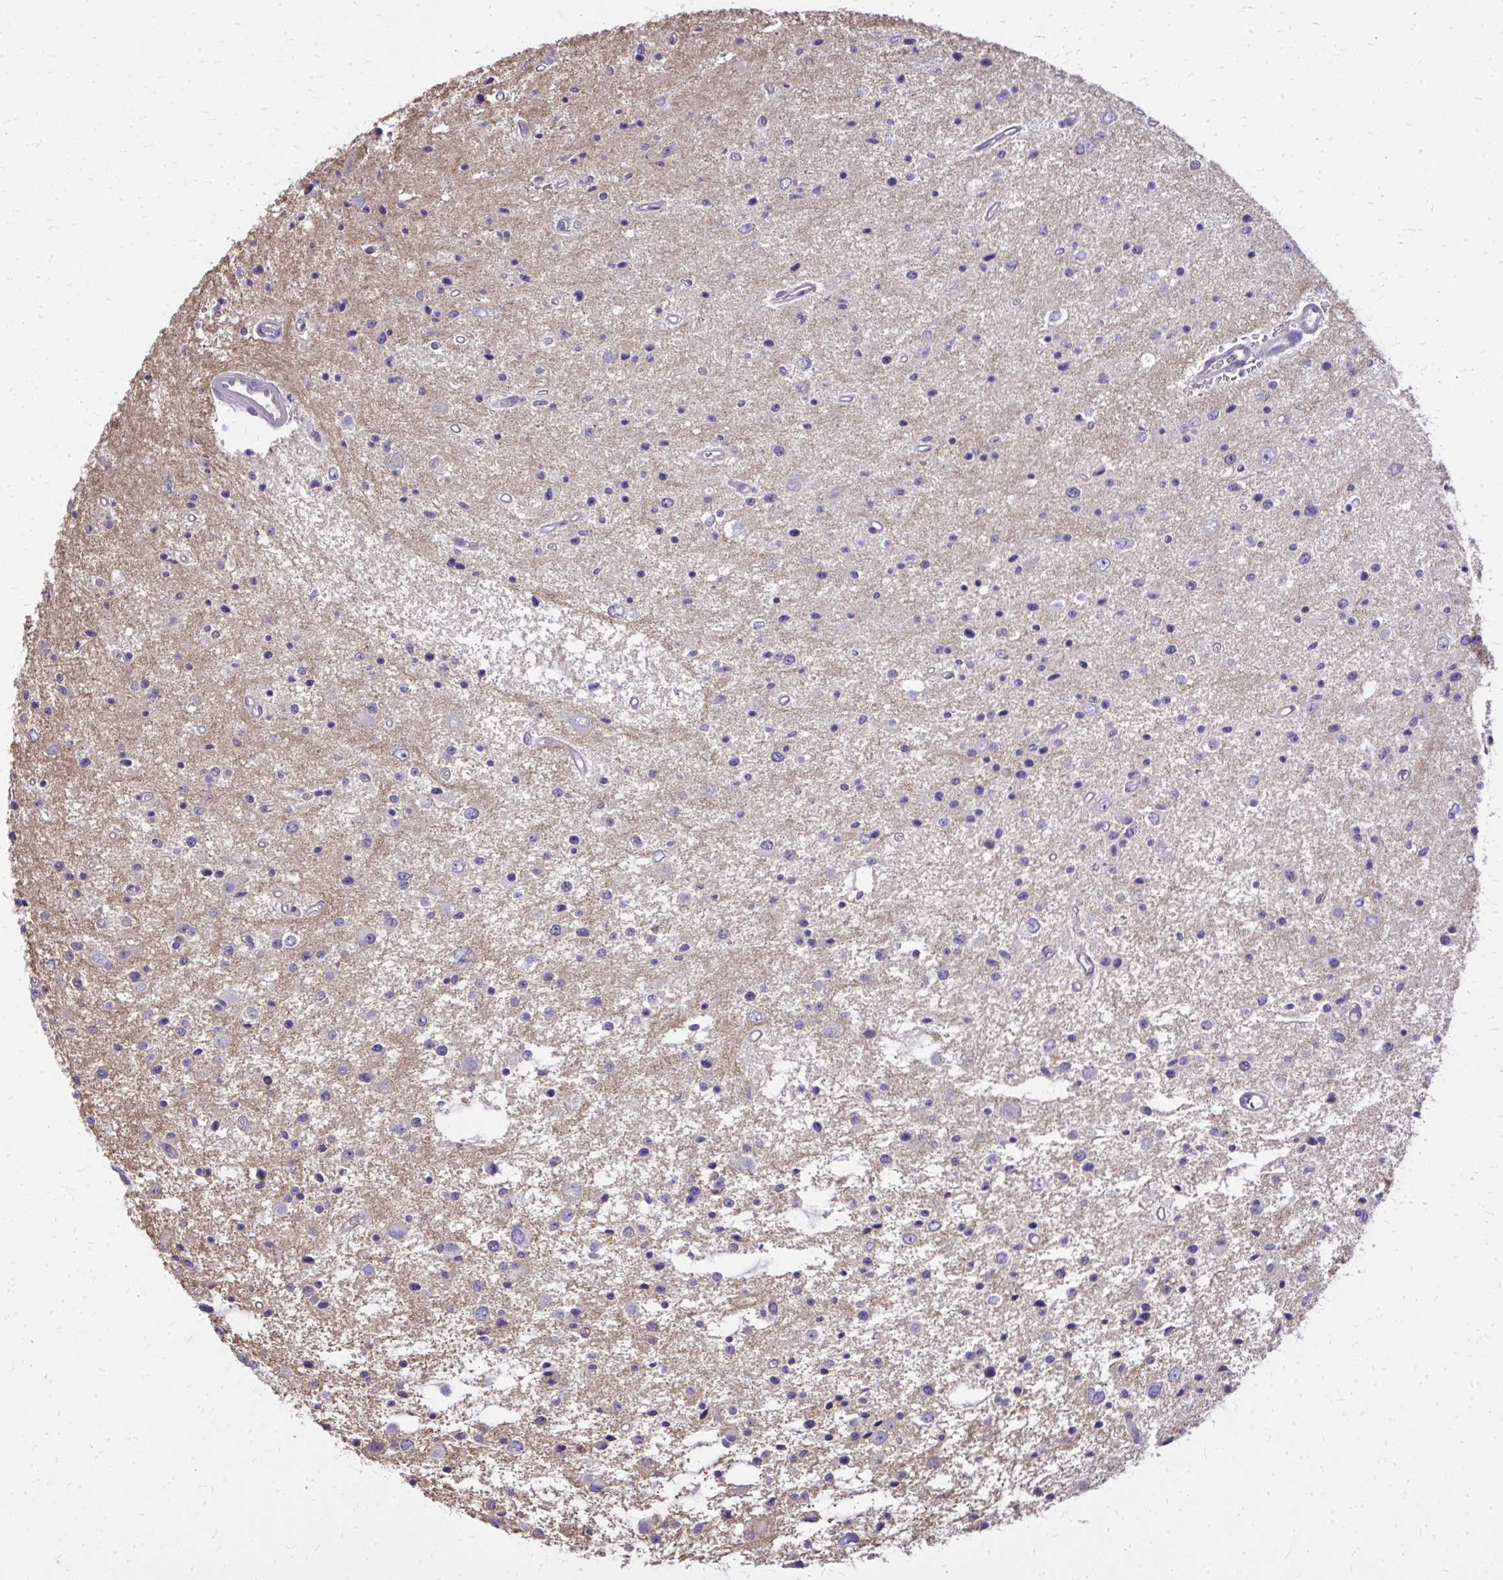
{"staining": {"intensity": "negative", "quantity": "none", "location": "none"}, "tissue": "glioma", "cell_type": "Tumor cells", "image_type": "cancer", "snomed": [{"axis": "morphology", "description": "Glioma, malignant, Low grade"}, {"axis": "topography", "description": "Brain"}], "caption": "Immunohistochemistry (IHC) of human glioma displays no positivity in tumor cells.", "gene": "RUNDC3B", "patient": {"sex": "male", "age": 43}}